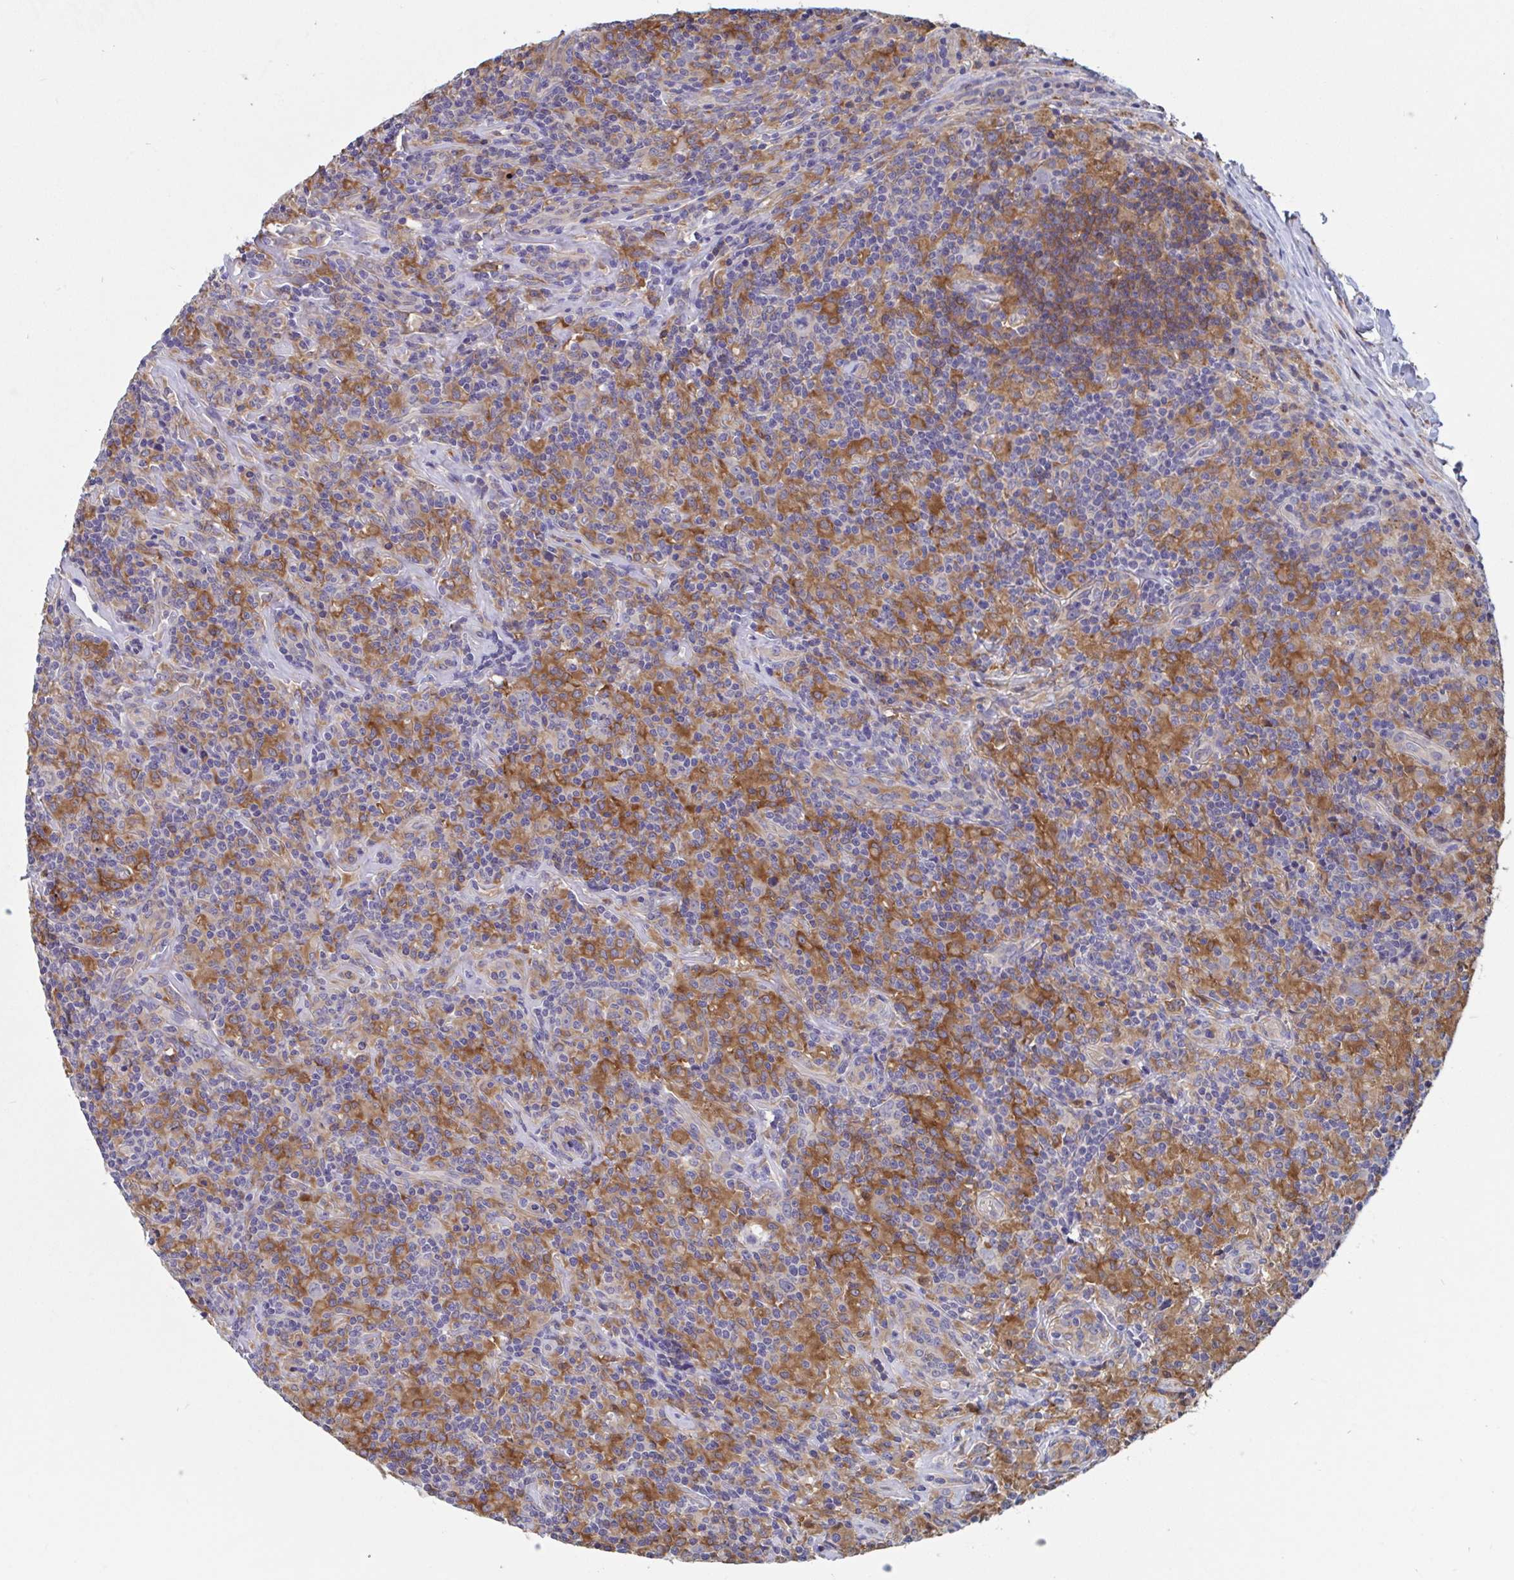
{"staining": {"intensity": "negative", "quantity": "none", "location": "none"}, "tissue": "lymphoma", "cell_type": "Tumor cells", "image_type": "cancer", "snomed": [{"axis": "morphology", "description": "Hodgkin's disease, NOS"}, {"axis": "morphology", "description": "Hodgkin's lymphoma, nodular sclerosis"}, {"axis": "topography", "description": "Lymph node"}], "caption": "Immunohistochemistry of Hodgkin's lymphoma, nodular sclerosis reveals no positivity in tumor cells.", "gene": "SNX8", "patient": {"sex": "female", "age": 10}}